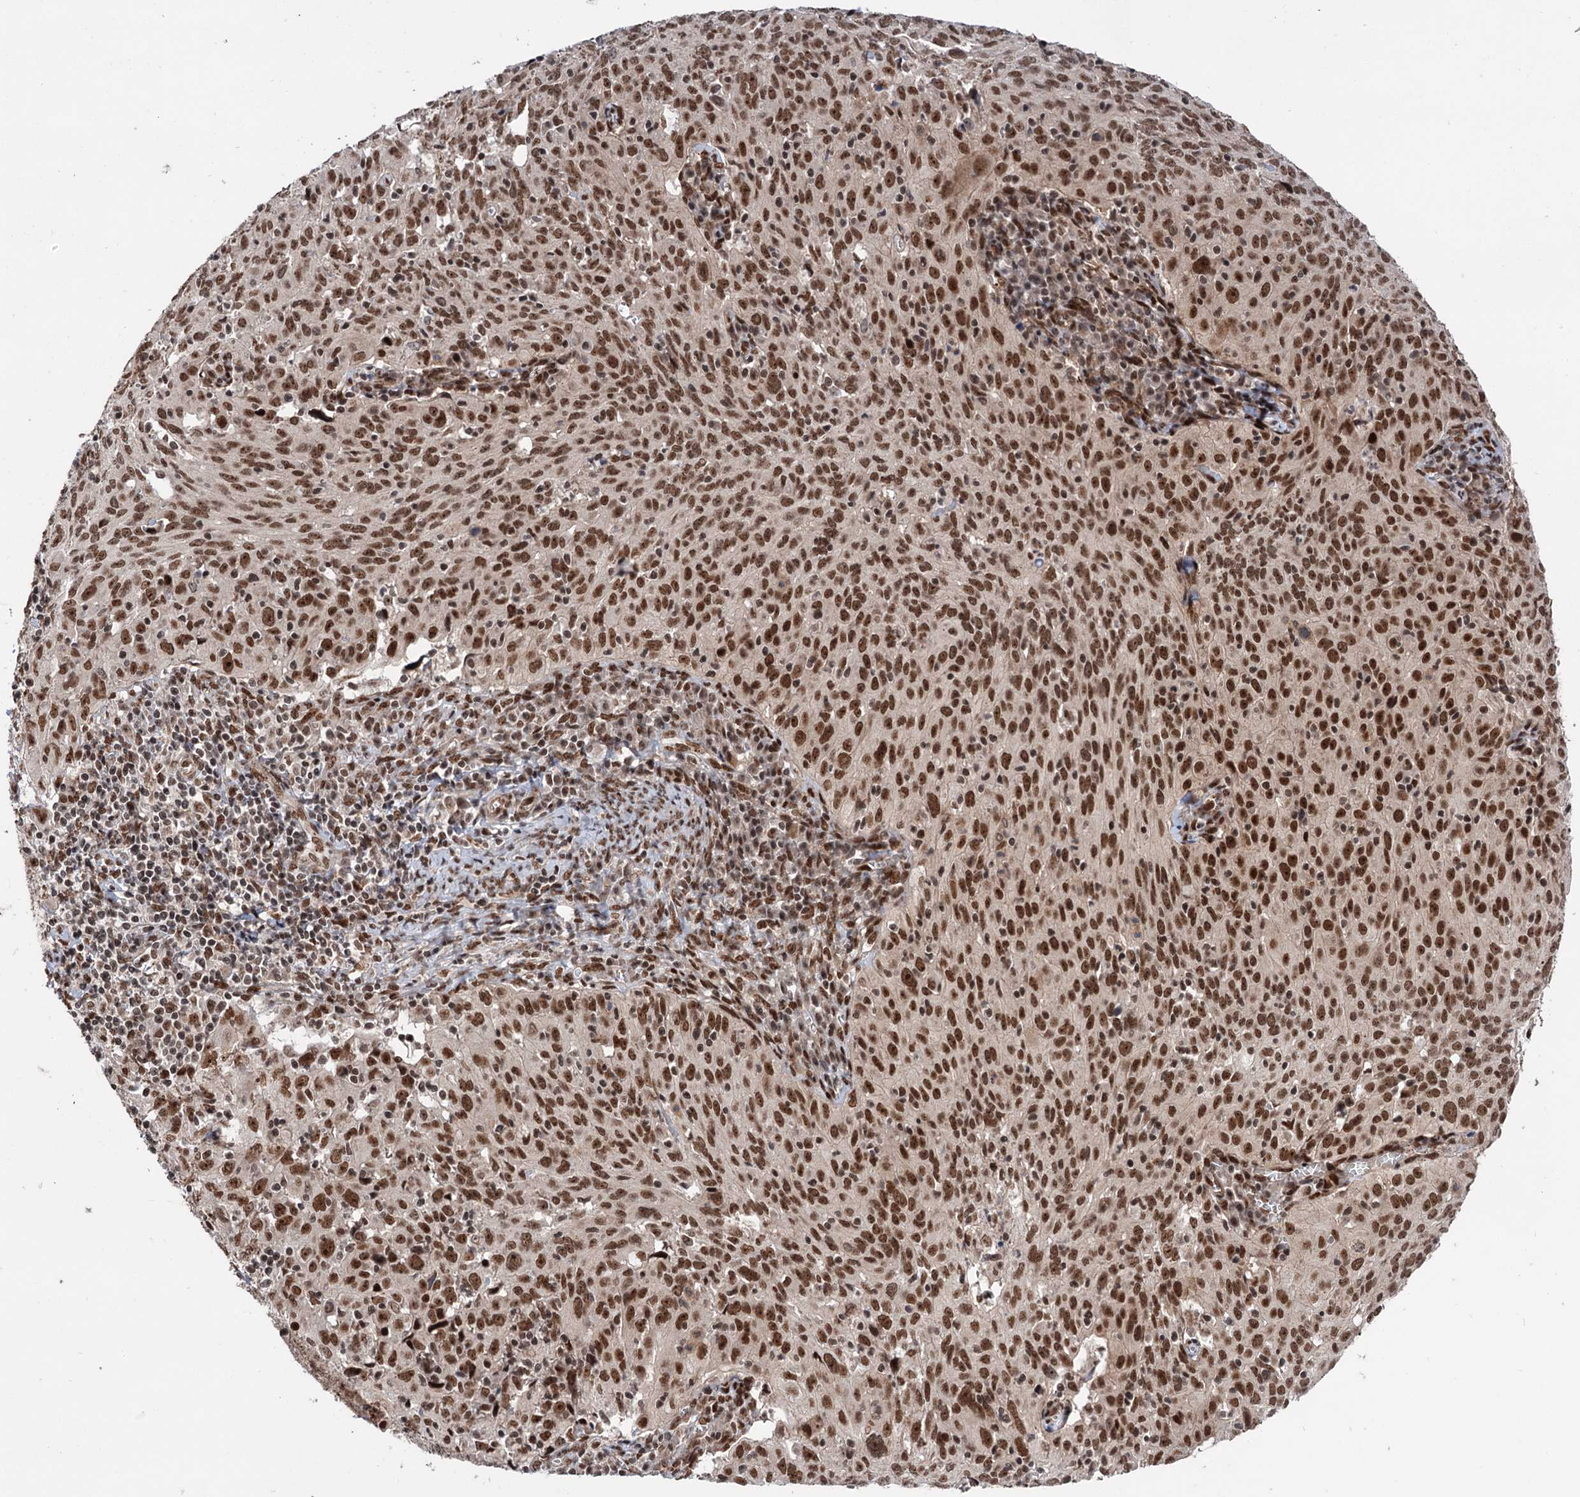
{"staining": {"intensity": "strong", "quantity": ">75%", "location": "nuclear"}, "tissue": "cervical cancer", "cell_type": "Tumor cells", "image_type": "cancer", "snomed": [{"axis": "morphology", "description": "Squamous cell carcinoma, NOS"}, {"axis": "topography", "description": "Cervix"}], "caption": "Cervical cancer (squamous cell carcinoma) stained with a brown dye reveals strong nuclear positive expression in about >75% of tumor cells.", "gene": "MAML1", "patient": {"sex": "female", "age": 31}}